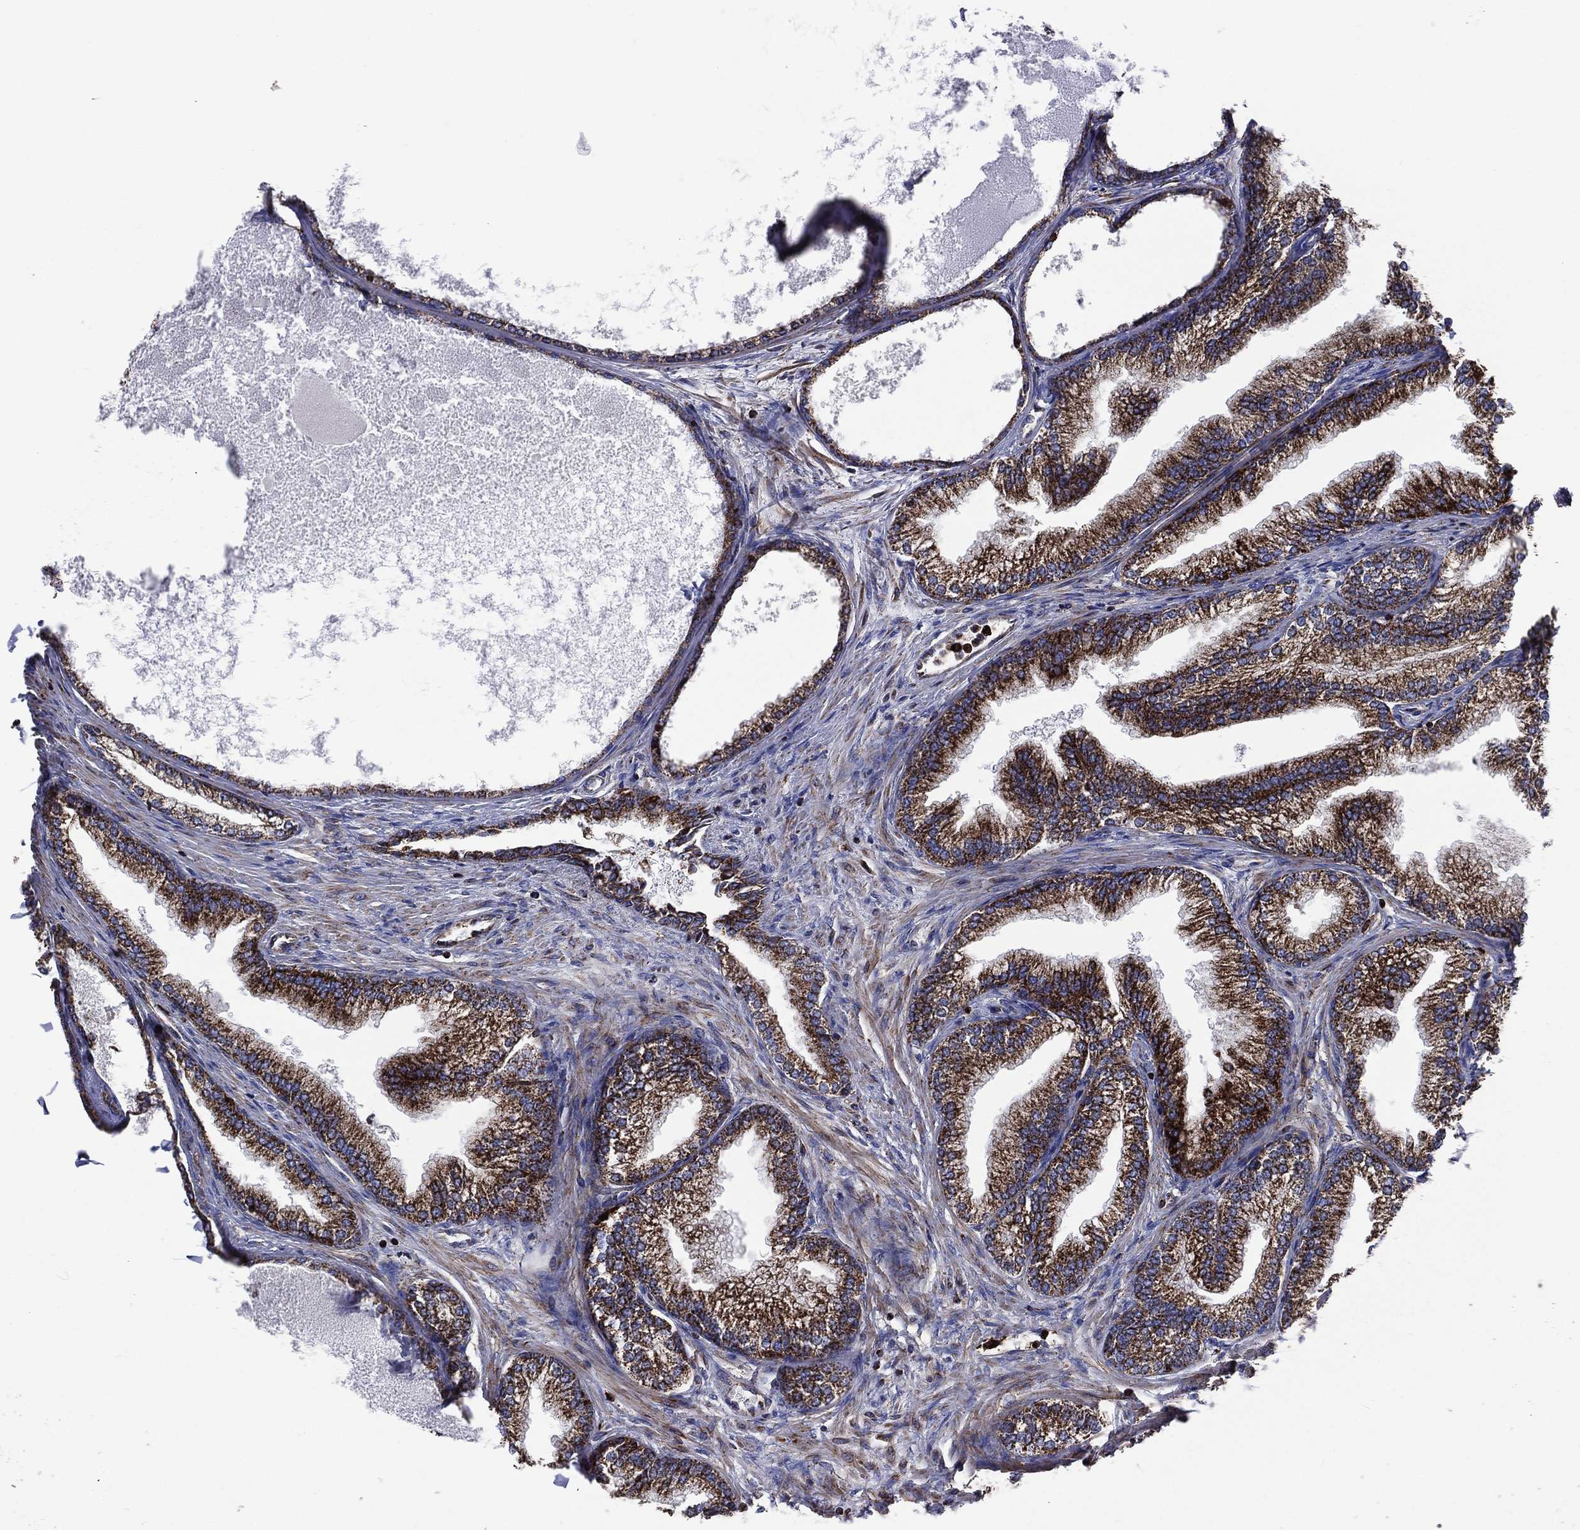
{"staining": {"intensity": "strong", "quantity": ">75%", "location": "cytoplasmic/membranous"}, "tissue": "prostate", "cell_type": "Glandular cells", "image_type": "normal", "snomed": [{"axis": "morphology", "description": "Normal tissue, NOS"}, {"axis": "topography", "description": "Prostate"}], "caption": "Immunohistochemical staining of benign human prostate demonstrates >75% levels of strong cytoplasmic/membranous protein expression in about >75% of glandular cells.", "gene": "ANKRD37", "patient": {"sex": "male", "age": 72}}